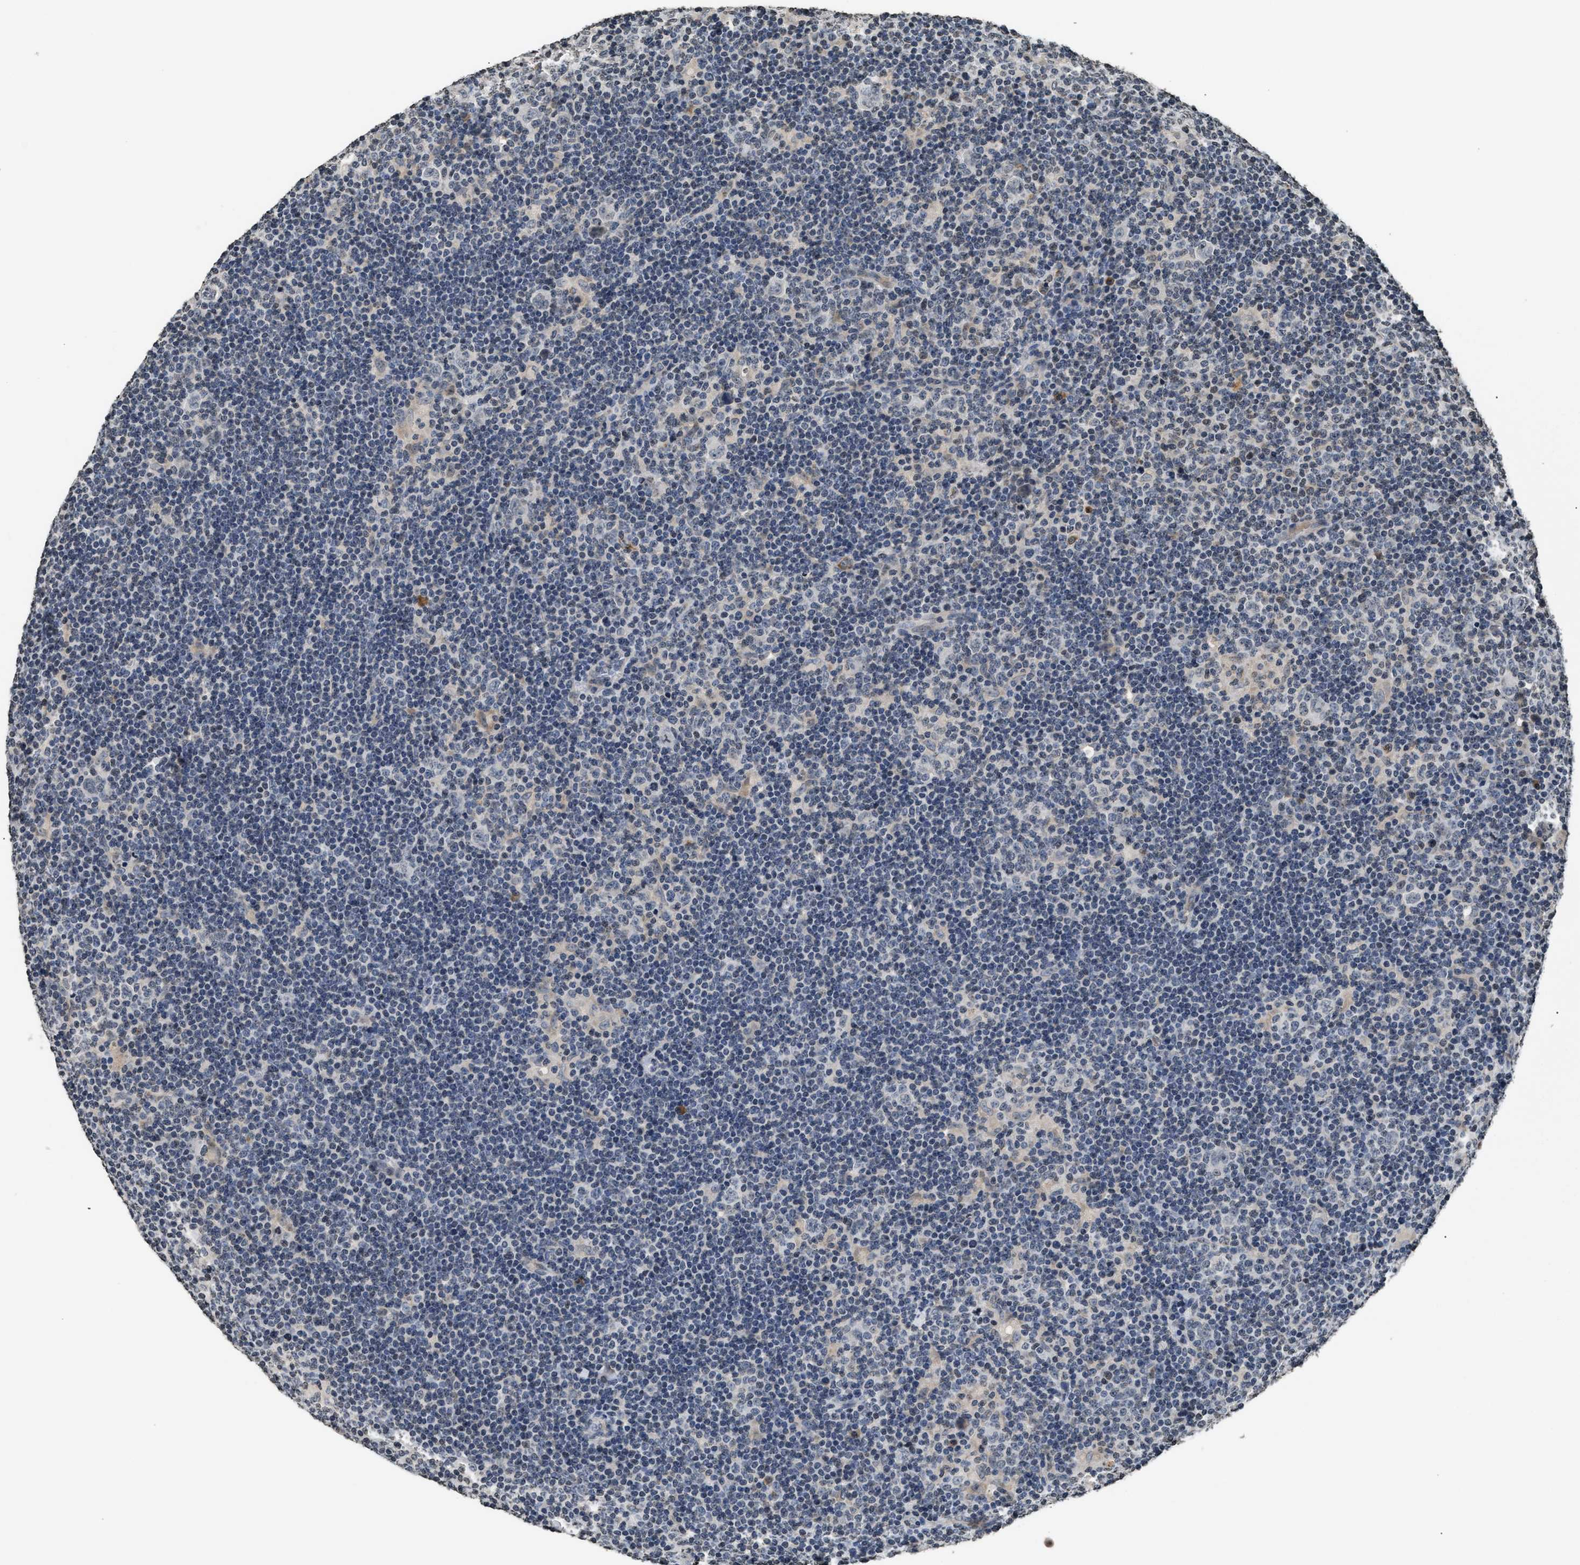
{"staining": {"intensity": "negative", "quantity": "none", "location": "none"}, "tissue": "lymphoma", "cell_type": "Tumor cells", "image_type": "cancer", "snomed": [{"axis": "morphology", "description": "Hodgkin's disease, NOS"}, {"axis": "topography", "description": "Lymph node"}], "caption": "DAB (3,3'-diaminobenzidine) immunohistochemical staining of Hodgkin's disease reveals no significant staining in tumor cells.", "gene": "DNASE1L3", "patient": {"sex": "female", "age": 57}}